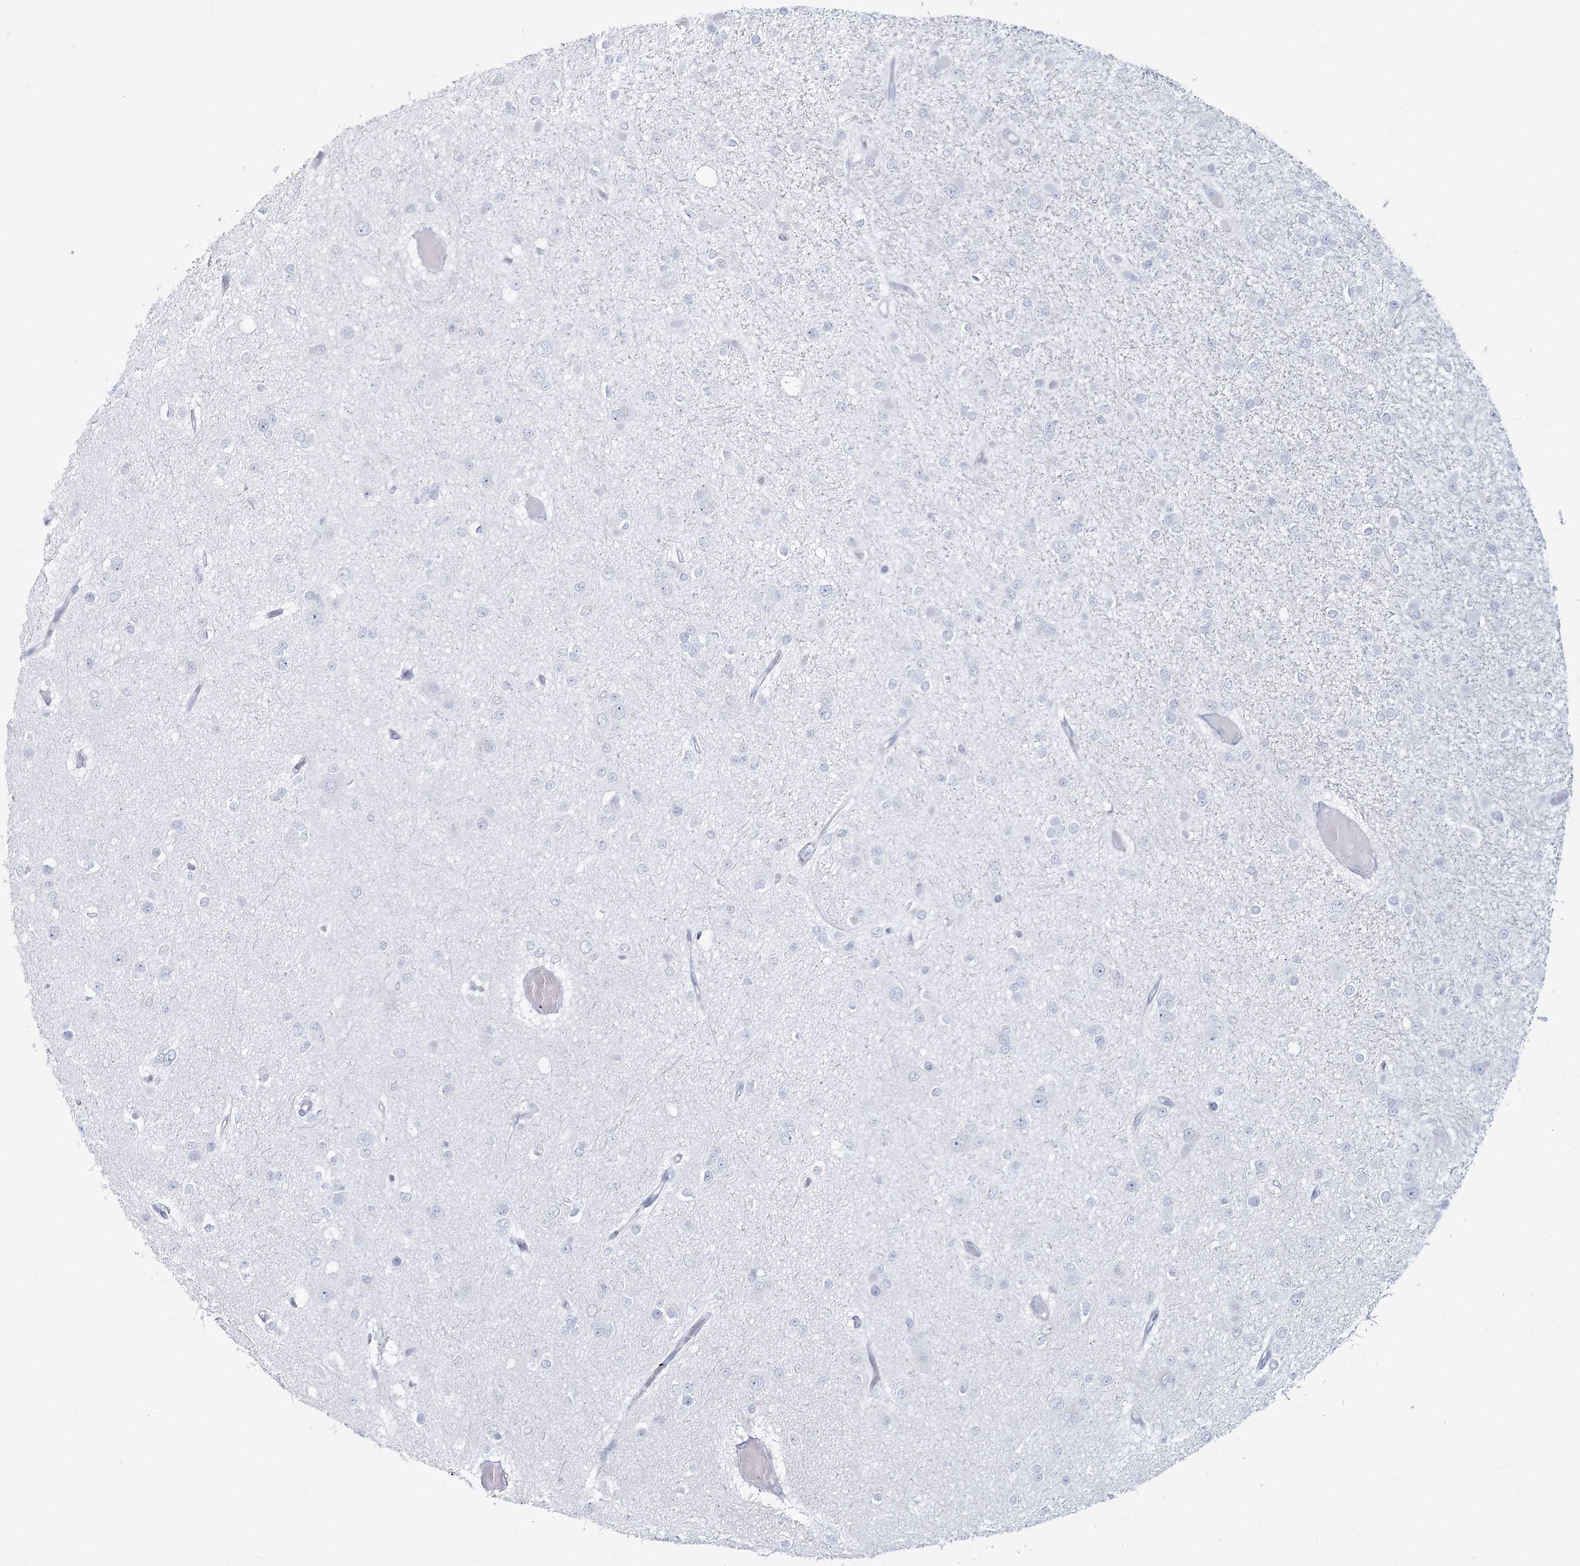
{"staining": {"intensity": "negative", "quantity": "none", "location": "none"}, "tissue": "glioma", "cell_type": "Tumor cells", "image_type": "cancer", "snomed": [{"axis": "morphology", "description": "Glioma, malignant, Low grade"}, {"axis": "topography", "description": "Brain"}], "caption": "Image shows no protein staining in tumor cells of malignant low-grade glioma tissue.", "gene": "SLC6A19", "patient": {"sex": "female", "age": 22}}